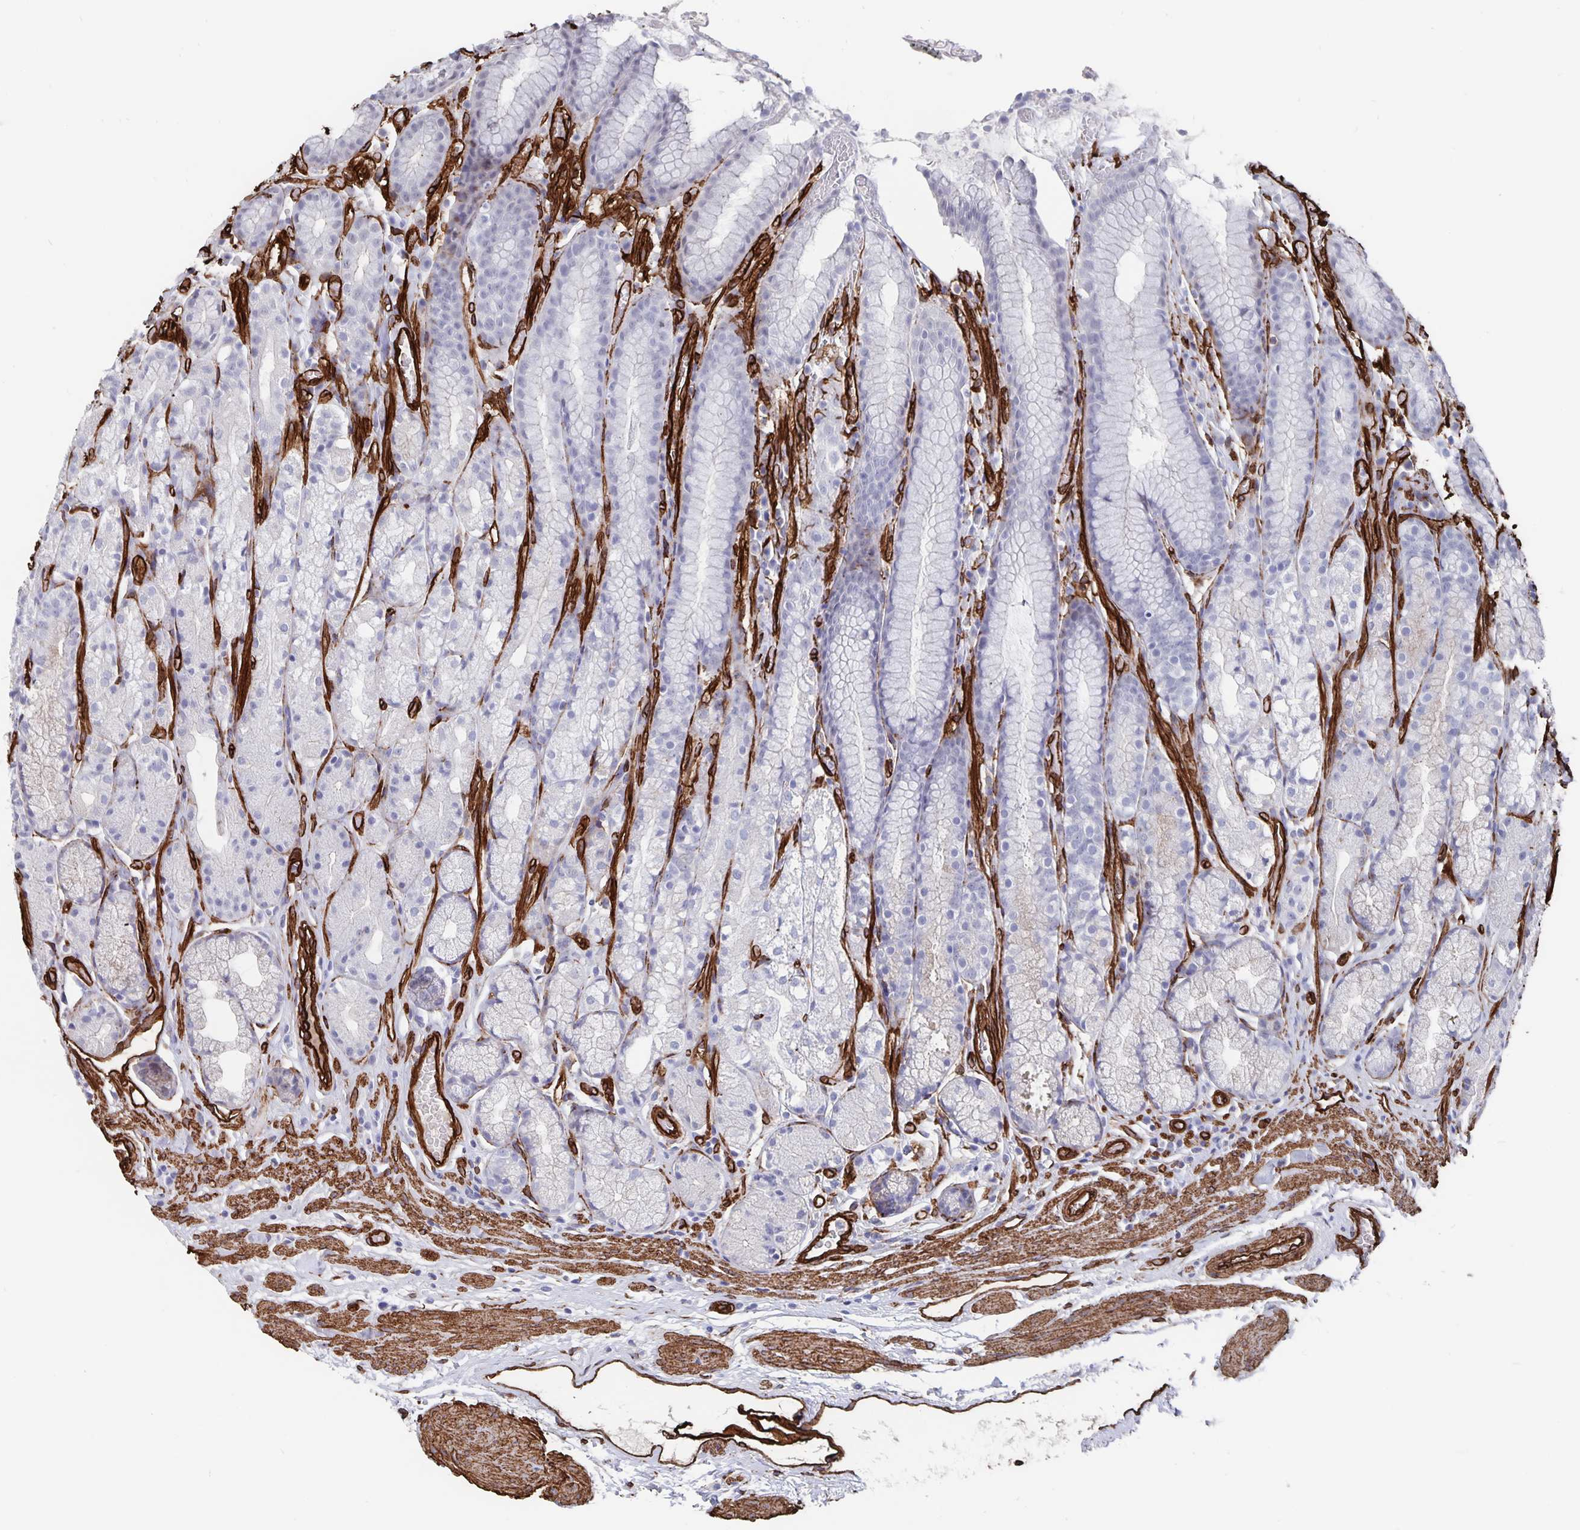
{"staining": {"intensity": "negative", "quantity": "none", "location": "none"}, "tissue": "stomach", "cell_type": "Glandular cells", "image_type": "normal", "snomed": [{"axis": "morphology", "description": "Normal tissue, NOS"}, {"axis": "topography", "description": "Smooth muscle"}, {"axis": "topography", "description": "Stomach"}], "caption": "DAB (3,3'-diaminobenzidine) immunohistochemical staining of normal human stomach shows no significant positivity in glandular cells. (DAB immunohistochemistry (IHC) with hematoxylin counter stain).", "gene": "DCHS2", "patient": {"sex": "male", "age": 70}}